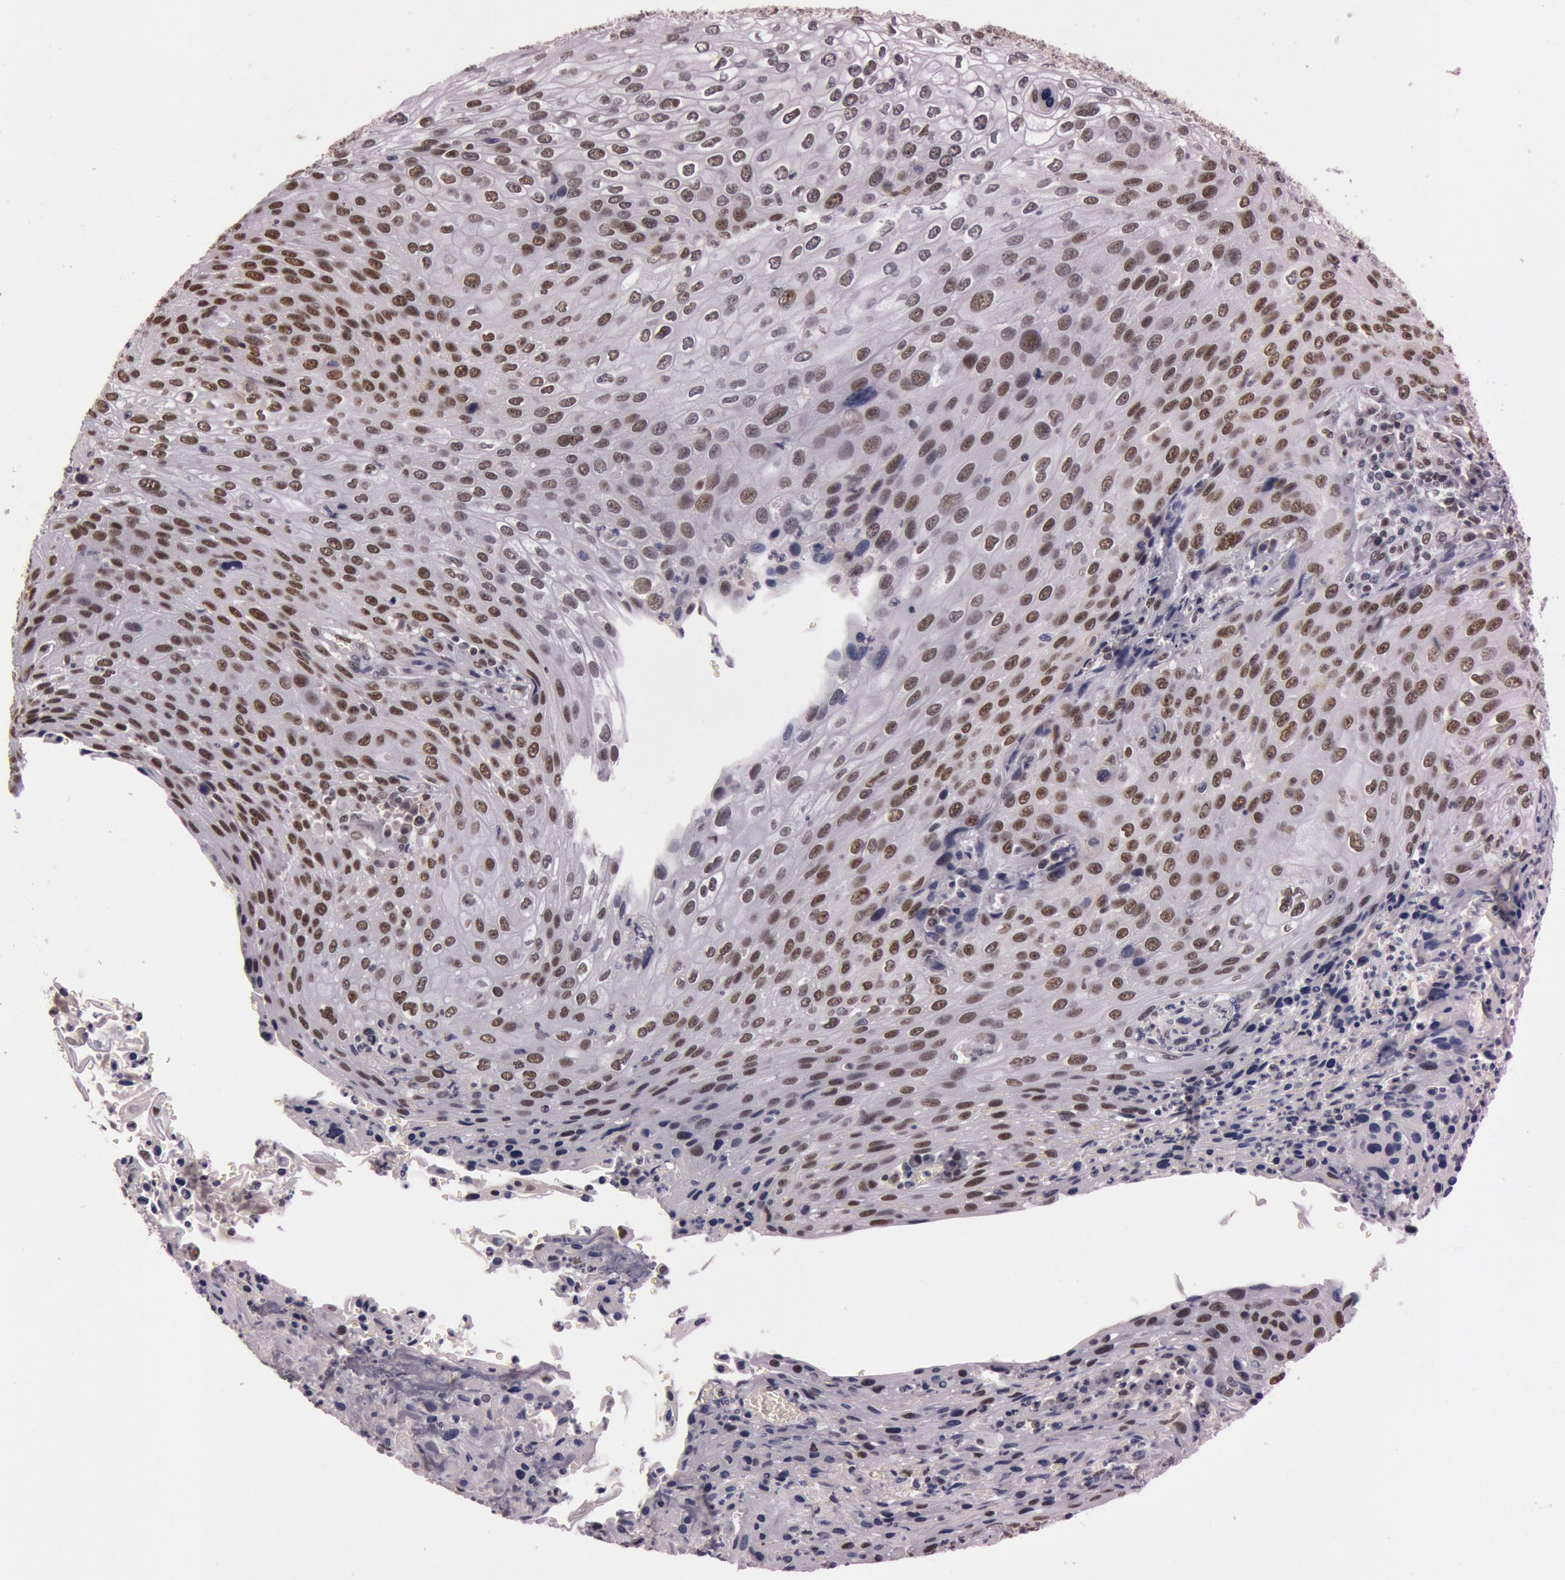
{"staining": {"intensity": "moderate", "quantity": ">75%", "location": "nuclear"}, "tissue": "cervical cancer", "cell_type": "Tumor cells", "image_type": "cancer", "snomed": [{"axis": "morphology", "description": "Squamous cell carcinoma, NOS"}, {"axis": "topography", "description": "Cervix"}], "caption": "DAB immunohistochemical staining of human cervical cancer reveals moderate nuclear protein expression in approximately >75% of tumor cells. The protein is shown in brown color, while the nuclei are stained blue.", "gene": "TASL", "patient": {"sex": "female", "age": 32}}